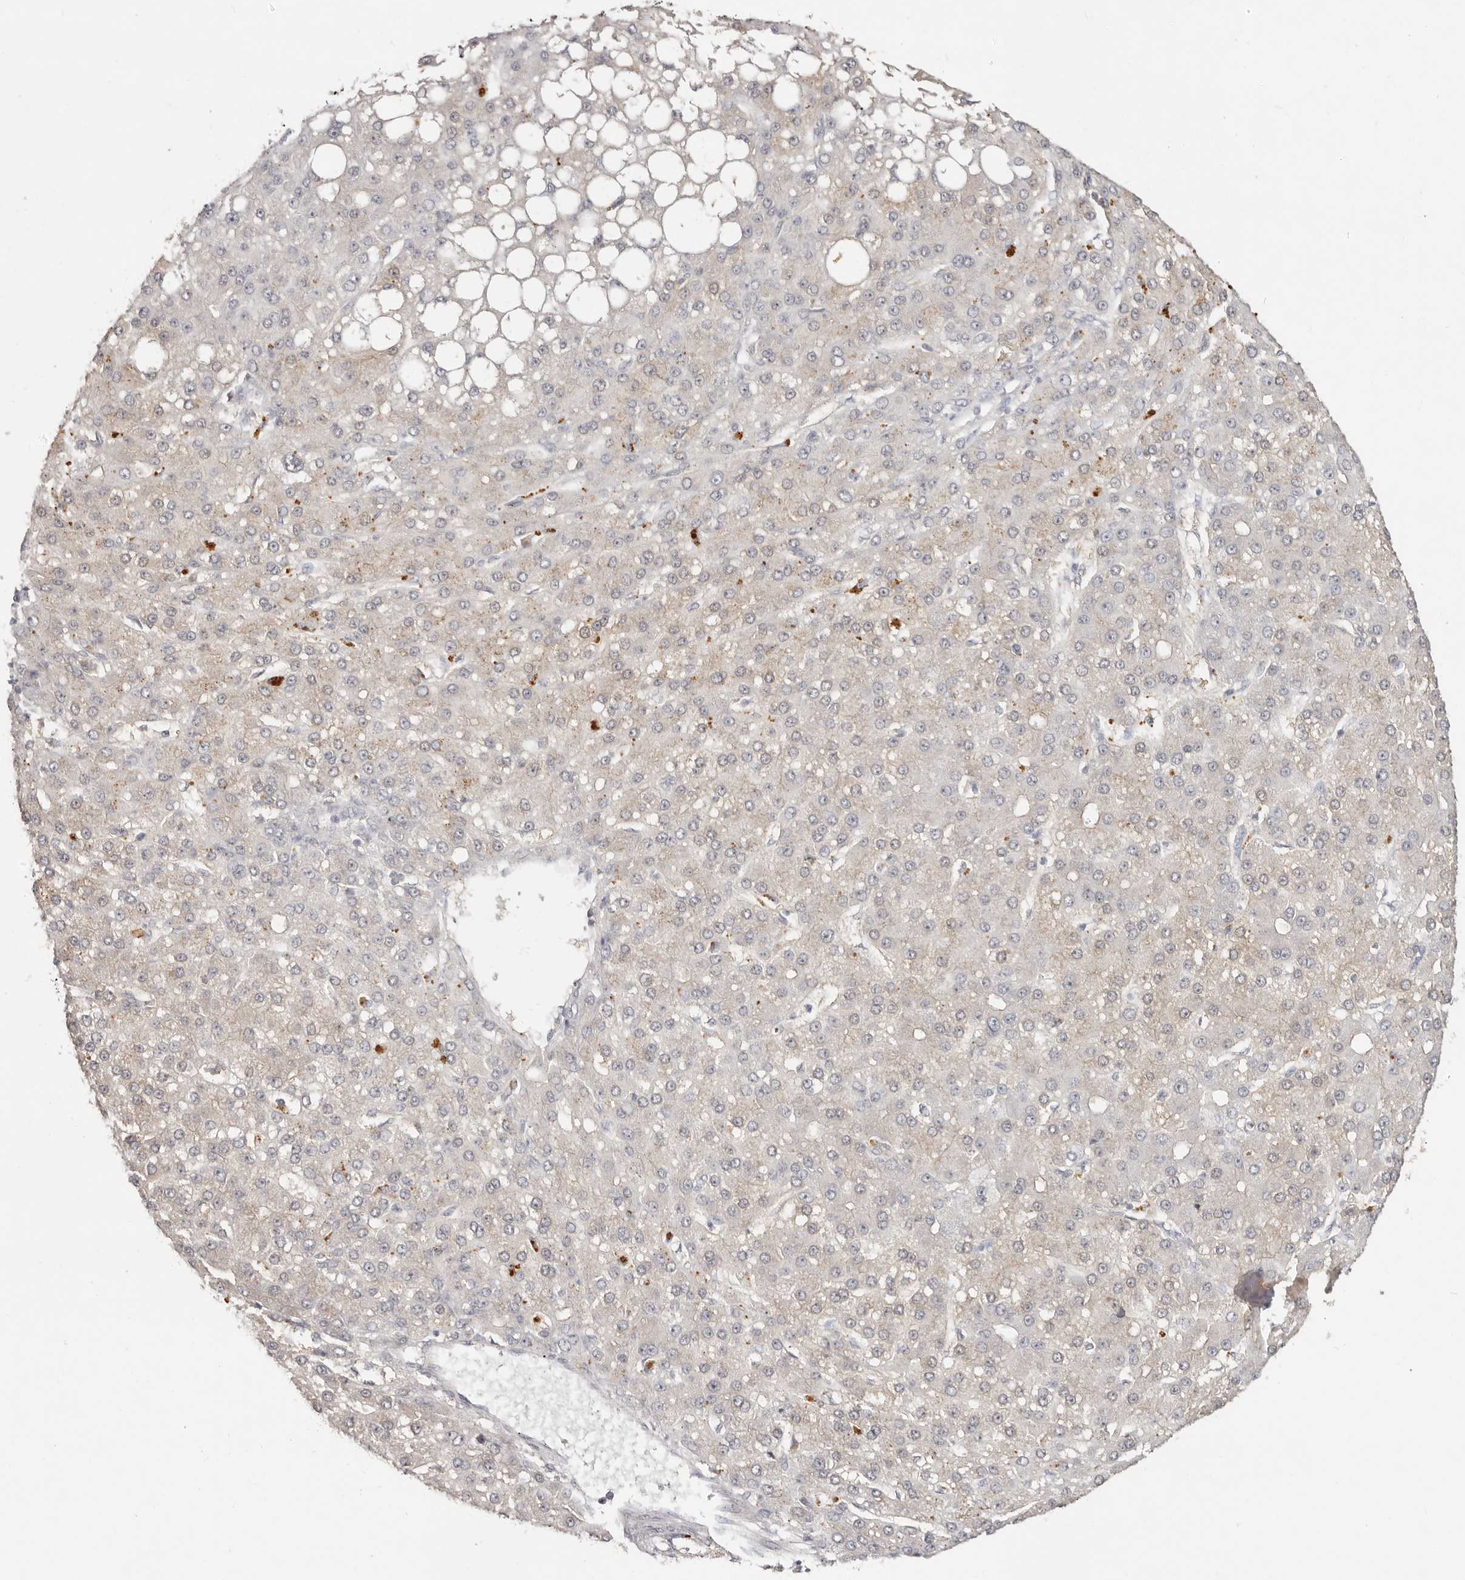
{"staining": {"intensity": "negative", "quantity": "none", "location": "none"}, "tissue": "liver cancer", "cell_type": "Tumor cells", "image_type": "cancer", "snomed": [{"axis": "morphology", "description": "Carcinoma, Hepatocellular, NOS"}, {"axis": "topography", "description": "Liver"}], "caption": "Protein analysis of hepatocellular carcinoma (liver) displays no significant staining in tumor cells.", "gene": "SCUBE2", "patient": {"sex": "male", "age": 67}}